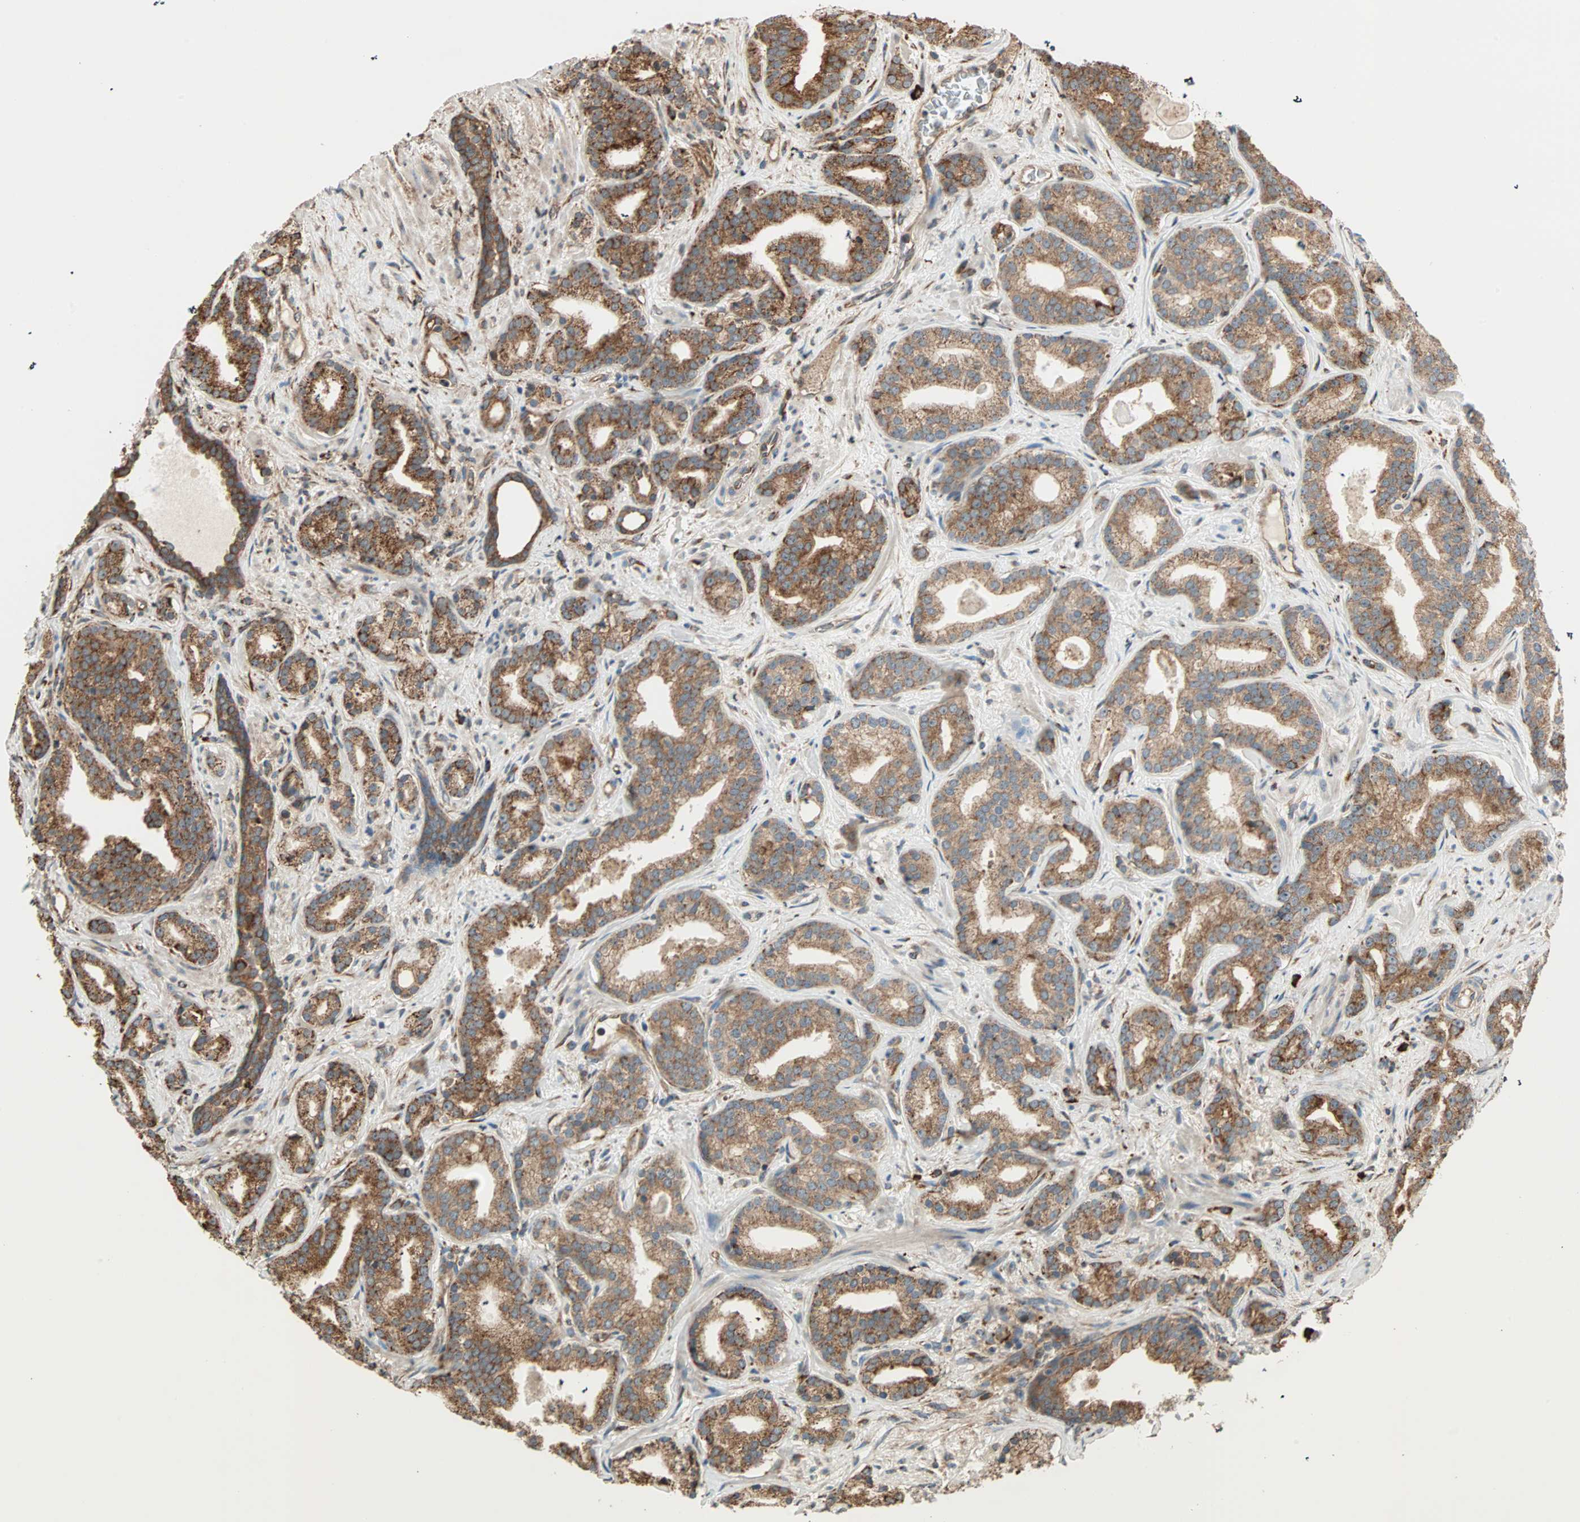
{"staining": {"intensity": "strong", "quantity": ">75%", "location": "cytoplasmic/membranous"}, "tissue": "prostate cancer", "cell_type": "Tumor cells", "image_type": "cancer", "snomed": [{"axis": "morphology", "description": "Adenocarcinoma, Low grade"}, {"axis": "topography", "description": "Prostate"}], "caption": "Prostate low-grade adenocarcinoma stained with a protein marker reveals strong staining in tumor cells.", "gene": "P4HA1", "patient": {"sex": "male", "age": 63}}